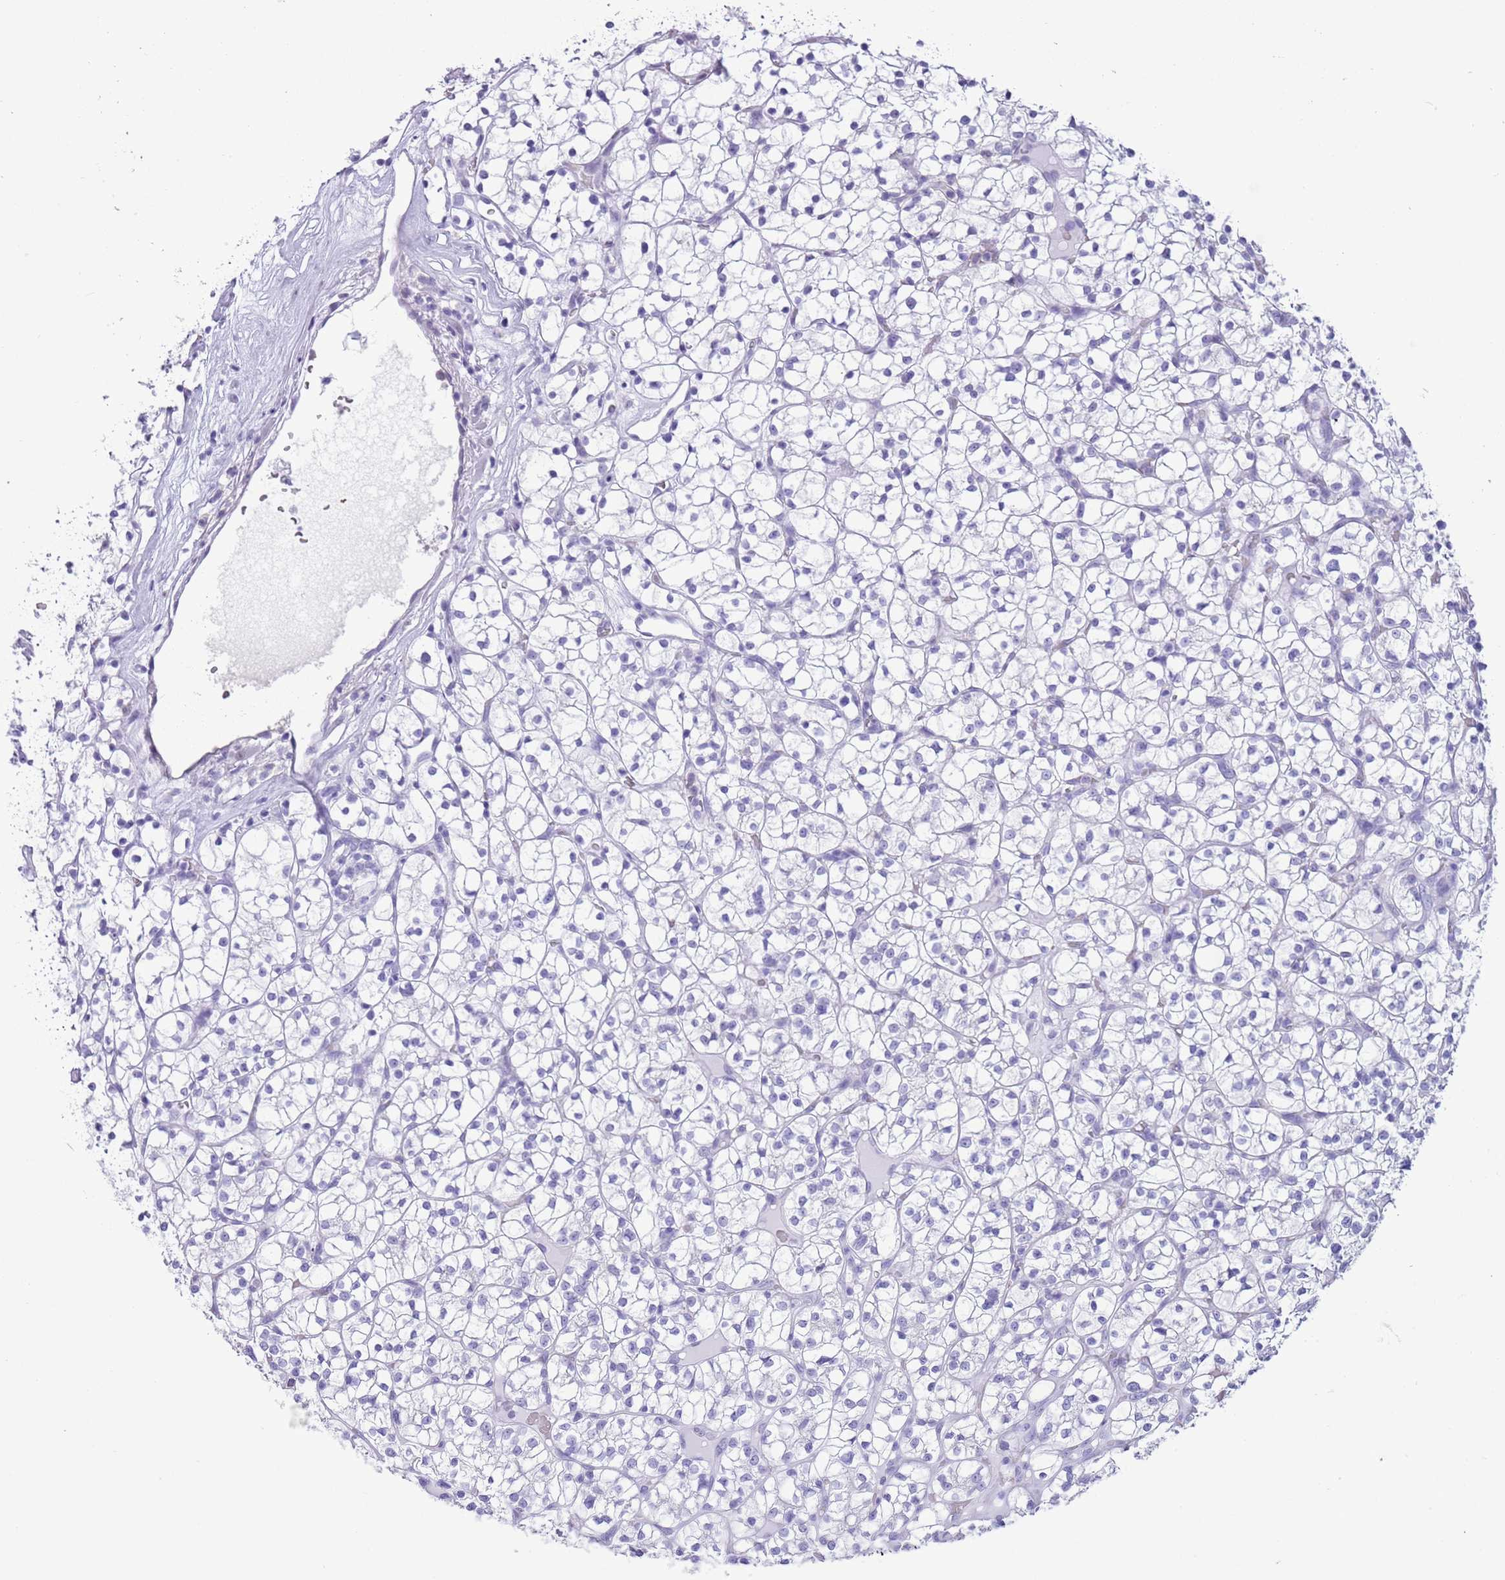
{"staining": {"intensity": "negative", "quantity": "none", "location": "none"}, "tissue": "renal cancer", "cell_type": "Tumor cells", "image_type": "cancer", "snomed": [{"axis": "morphology", "description": "Adenocarcinoma, NOS"}, {"axis": "topography", "description": "Kidney"}], "caption": "The immunohistochemistry (IHC) image has no significant expression in tumor cells of renal cancer (adenocarcinoma) tissue.", "gene": "PPP1R17", "patient": {"sex": "female", "age": 64}}